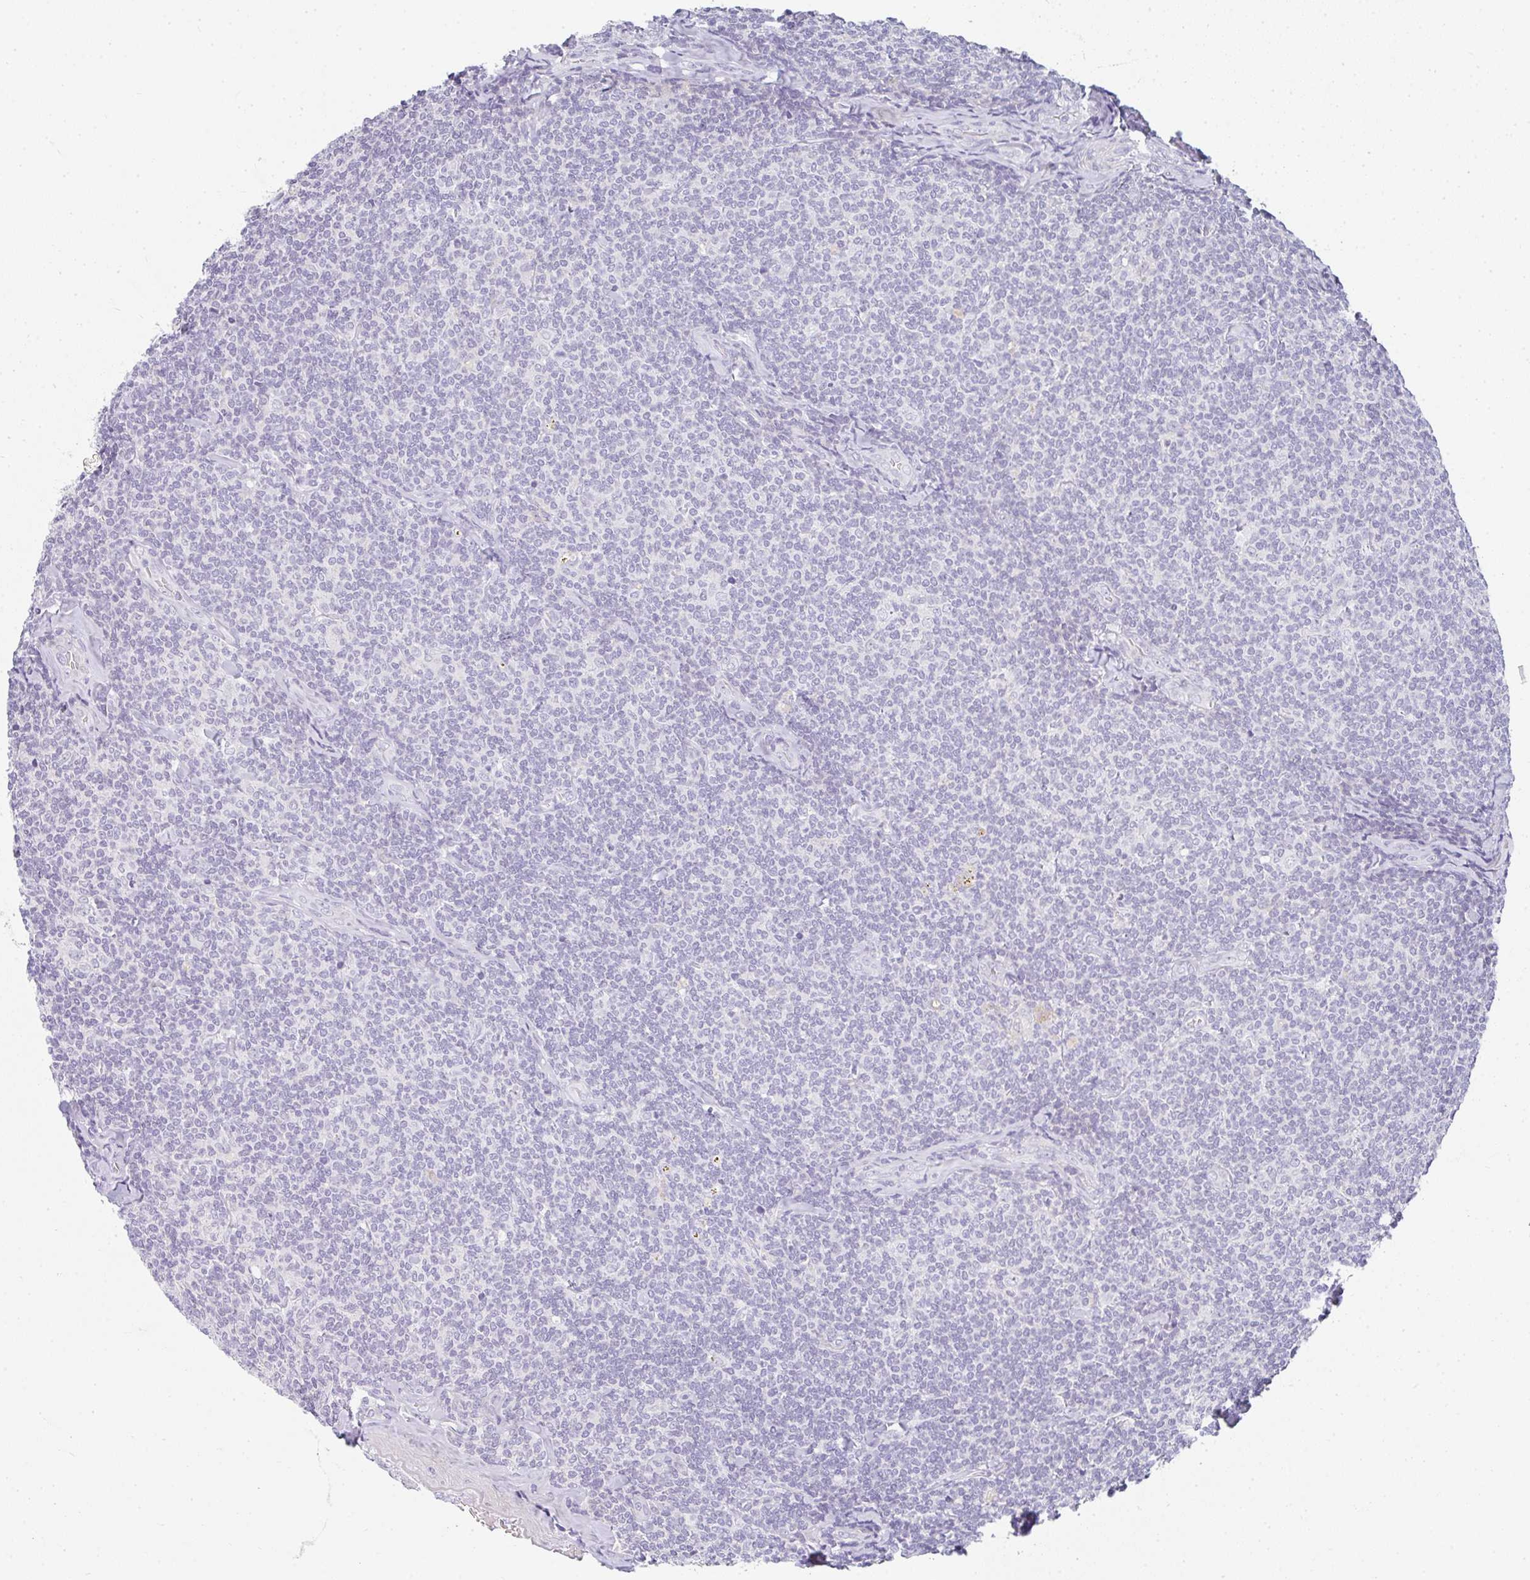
{"staining": {"intensity": "negative", "quantity": "none", "location": "none"}, "tissue": "lymphoma", "cell_type": "Tumor cells", "image_type": "cancer", "snomed": [{"axis": "morphology", "description": "Malignant lymphoma, non-Hodgkin's type, Low grade"}, {"axis": "topography", "description": "Lymph node"}], "caption": "A high-resolution micrograph shows immunohistochemistry (IHC) staining of malignant lymphoma, non-Hodgkin's type (low-grade), which displays no significant expression in tumor cells.", "gene": "NEU2", "patient": {"sex": "female", "age": 56}}